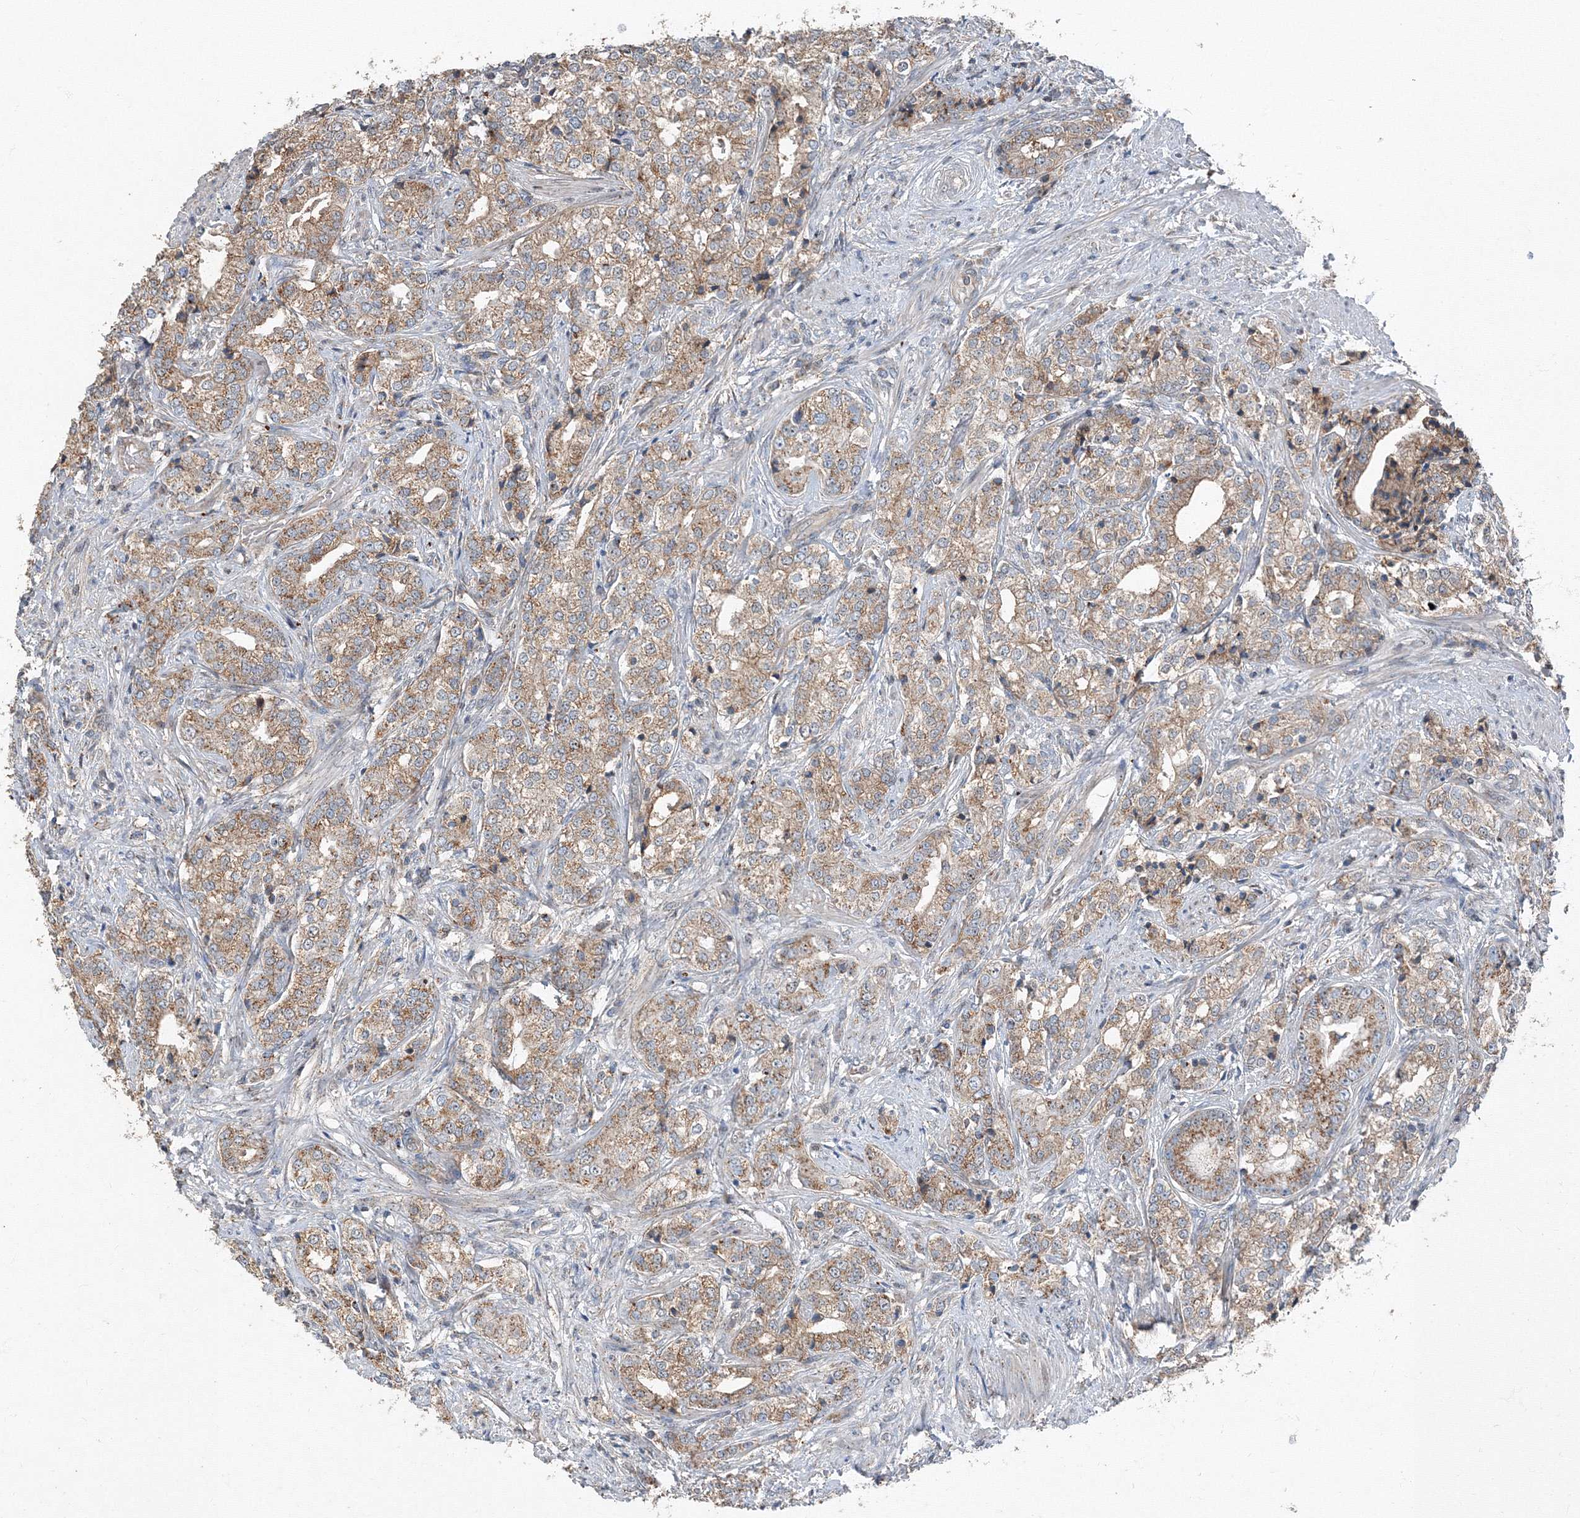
{"staining": {"intensity": "moderate", "quantity": ">75%", "location": "cytoplasmic/membranous"}, "tissue": "prostate cancer", "cell_type": "Tumor cells", "image_type": "cancer", "snomed": [{"axis": "morphology", "description": "Adenocarcinoma, High grade"}, {"axis": "topography", "description": "Prostate"}], "caption": "Tumor cells demonstrate moderate cytoplasmic/membranous staining in about >75% of cells in prostate cancer.", "gene": "AASDH", "patient": {"sex": "male", "age": 69}}